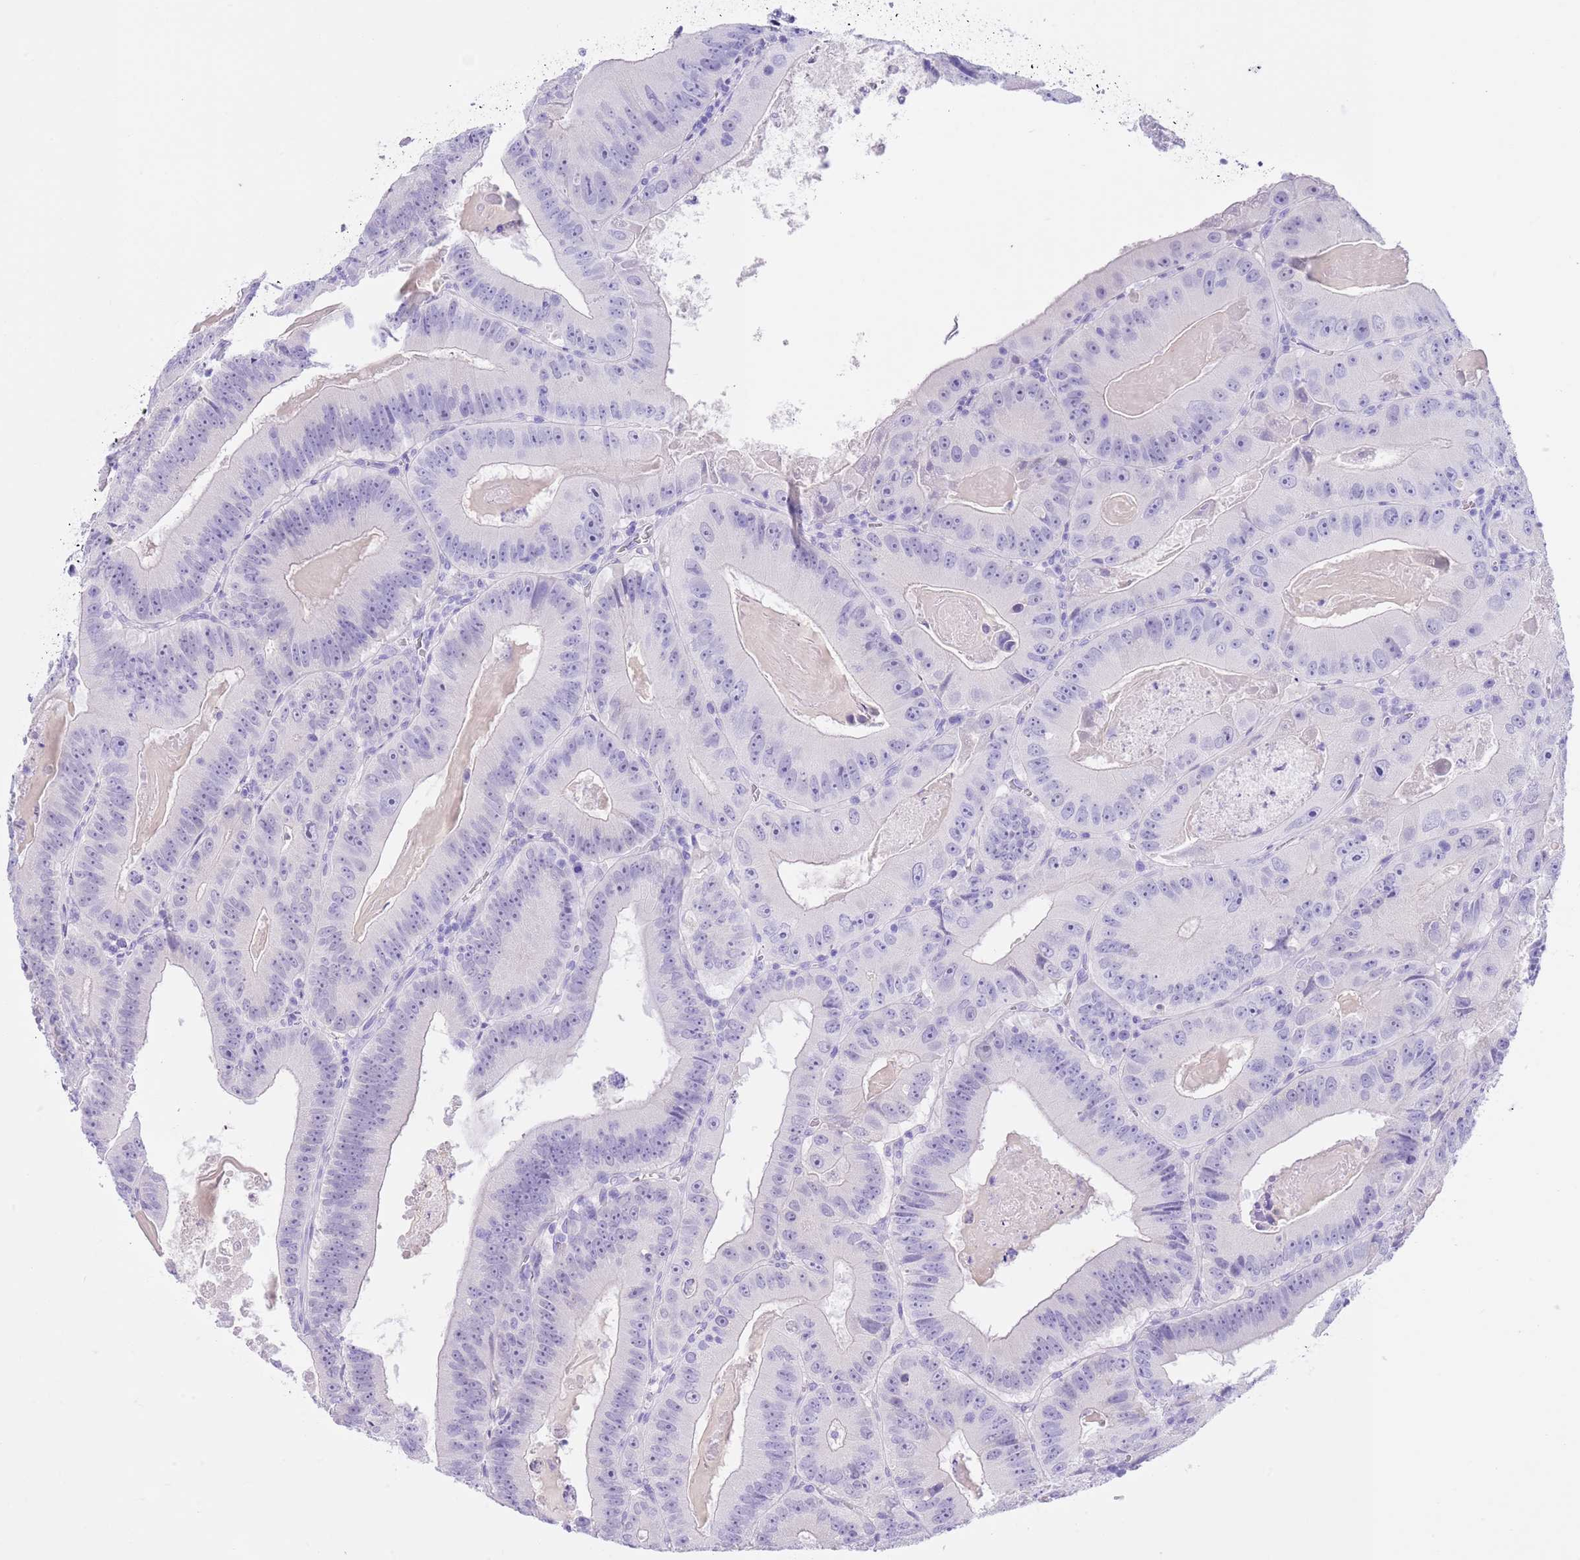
{"staining": {"intensity": "negative", "quantity": "none", "location": "none"}, "tissue": "colorectal cancer", "cell_type": "Tumor cells", "image_type": "cancer", "snomed": [{"axis": "morphology", "description": "Adenocarcinoma, NOS"}, {"axis": "topography", "description": "Colon"}], "caption": "Human colorectal adenocarcinoma stained for a protein using immunohistochemistry displays no staining in tumor cells.", "gene": "TMEM185B", "patient": {"sex": "female", "age": 86}}